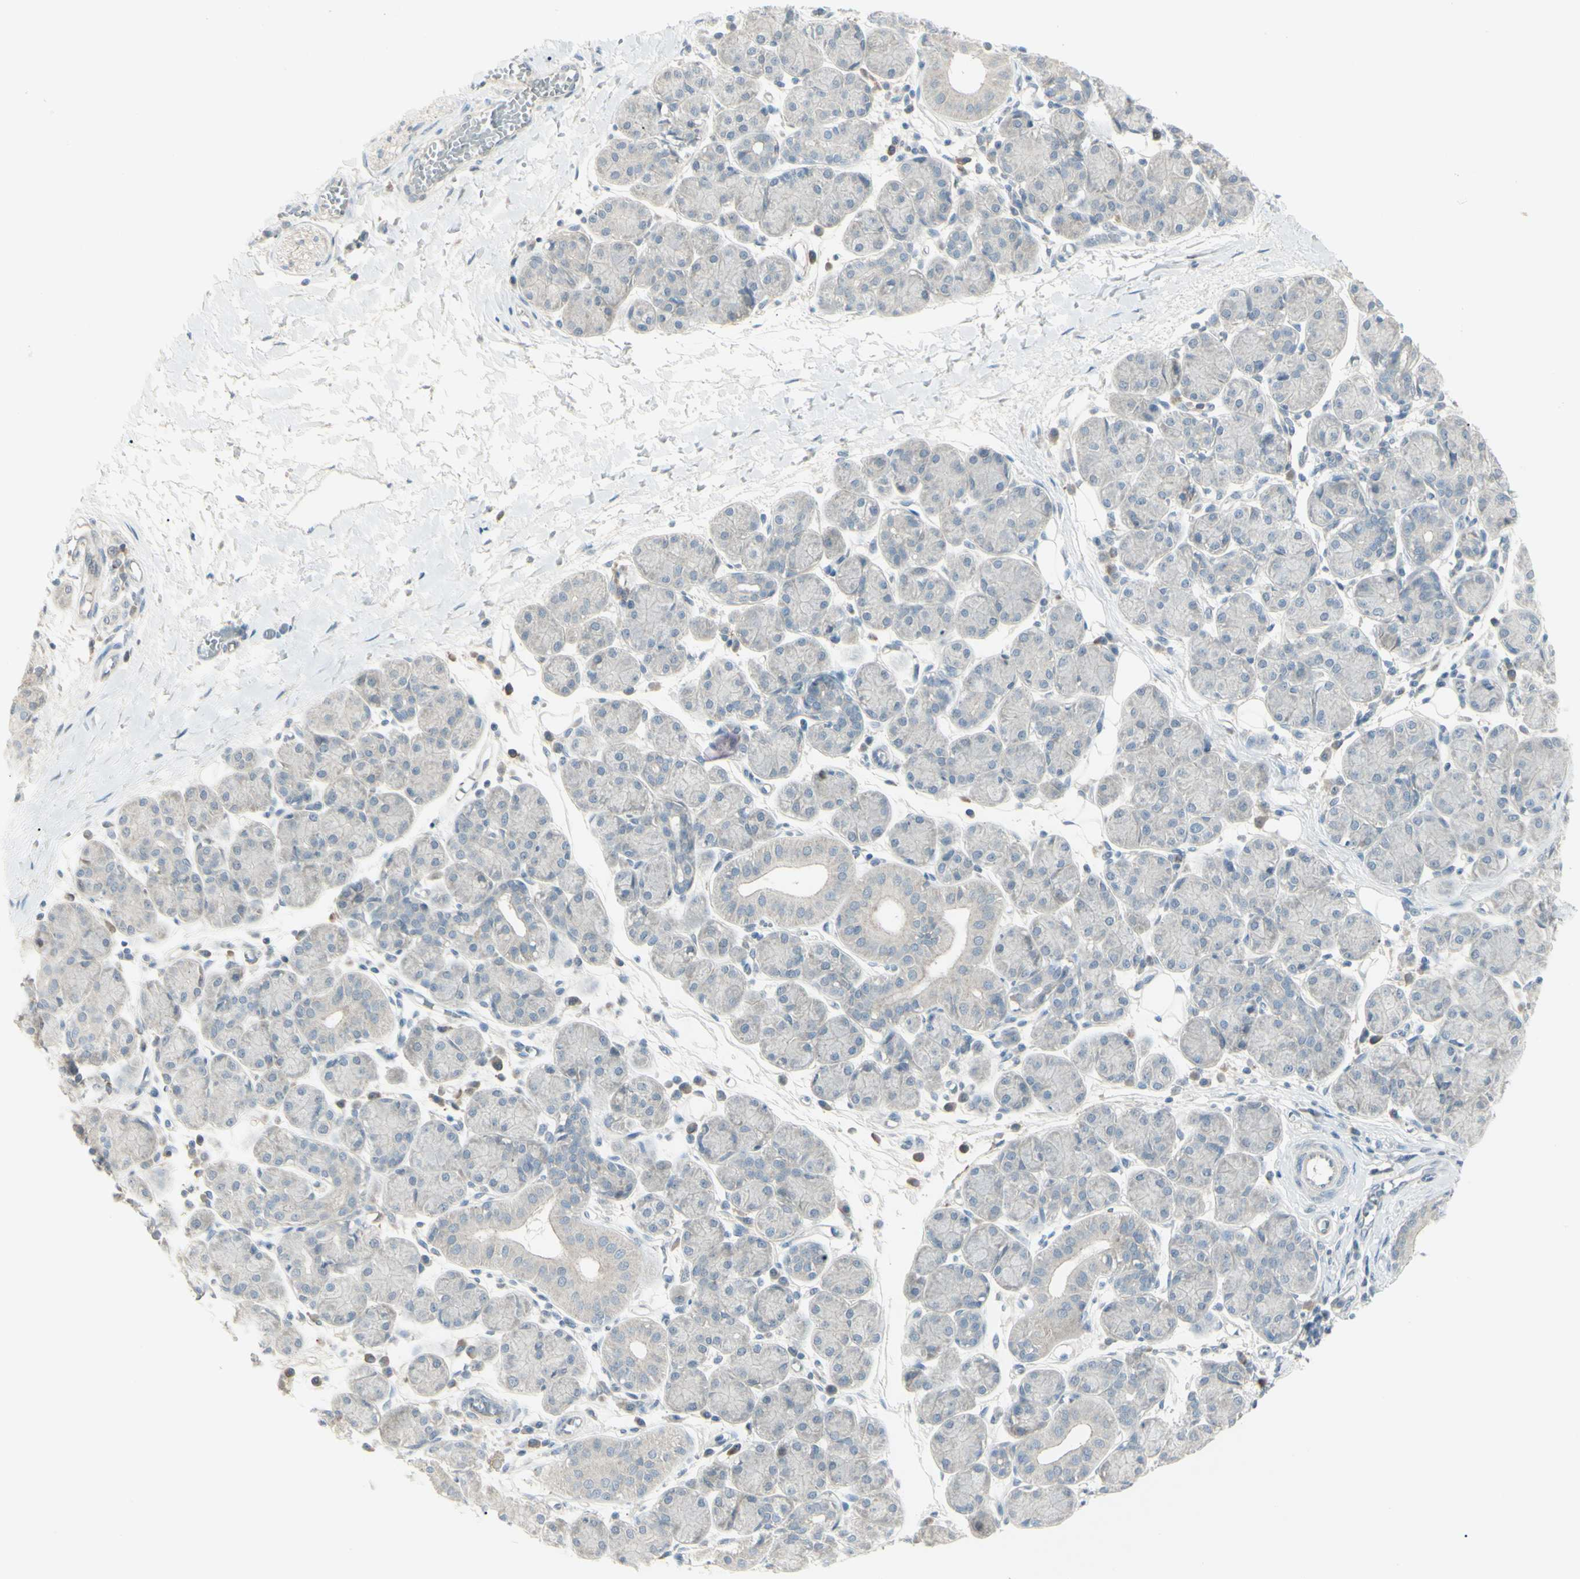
{"staining": {"intensity": "weak", "quantity": ">75%", "location": "cytoplasmic/membranous"}, "tissue": "salivary gland", "cell_type": "Glandular cells", "image_type": "normal", "snomed": [{"axis": "morphology", "description": "Normal tissue, NOS"}, {"axis": "morphology", "description": "Inflammation, NOS"}, {"axis": "topography", "description": "Lymph node"}, {"axis": "topography", "description": "Salivary gland"}], "caption": "Human salivary gland stained for a protein (brown) exhibits weak cytoplasmic/membranous positive expression in about >75% of glandular cells.", "gene": "SH3GL2", "patient": {"sex": "male", "age": 3}}